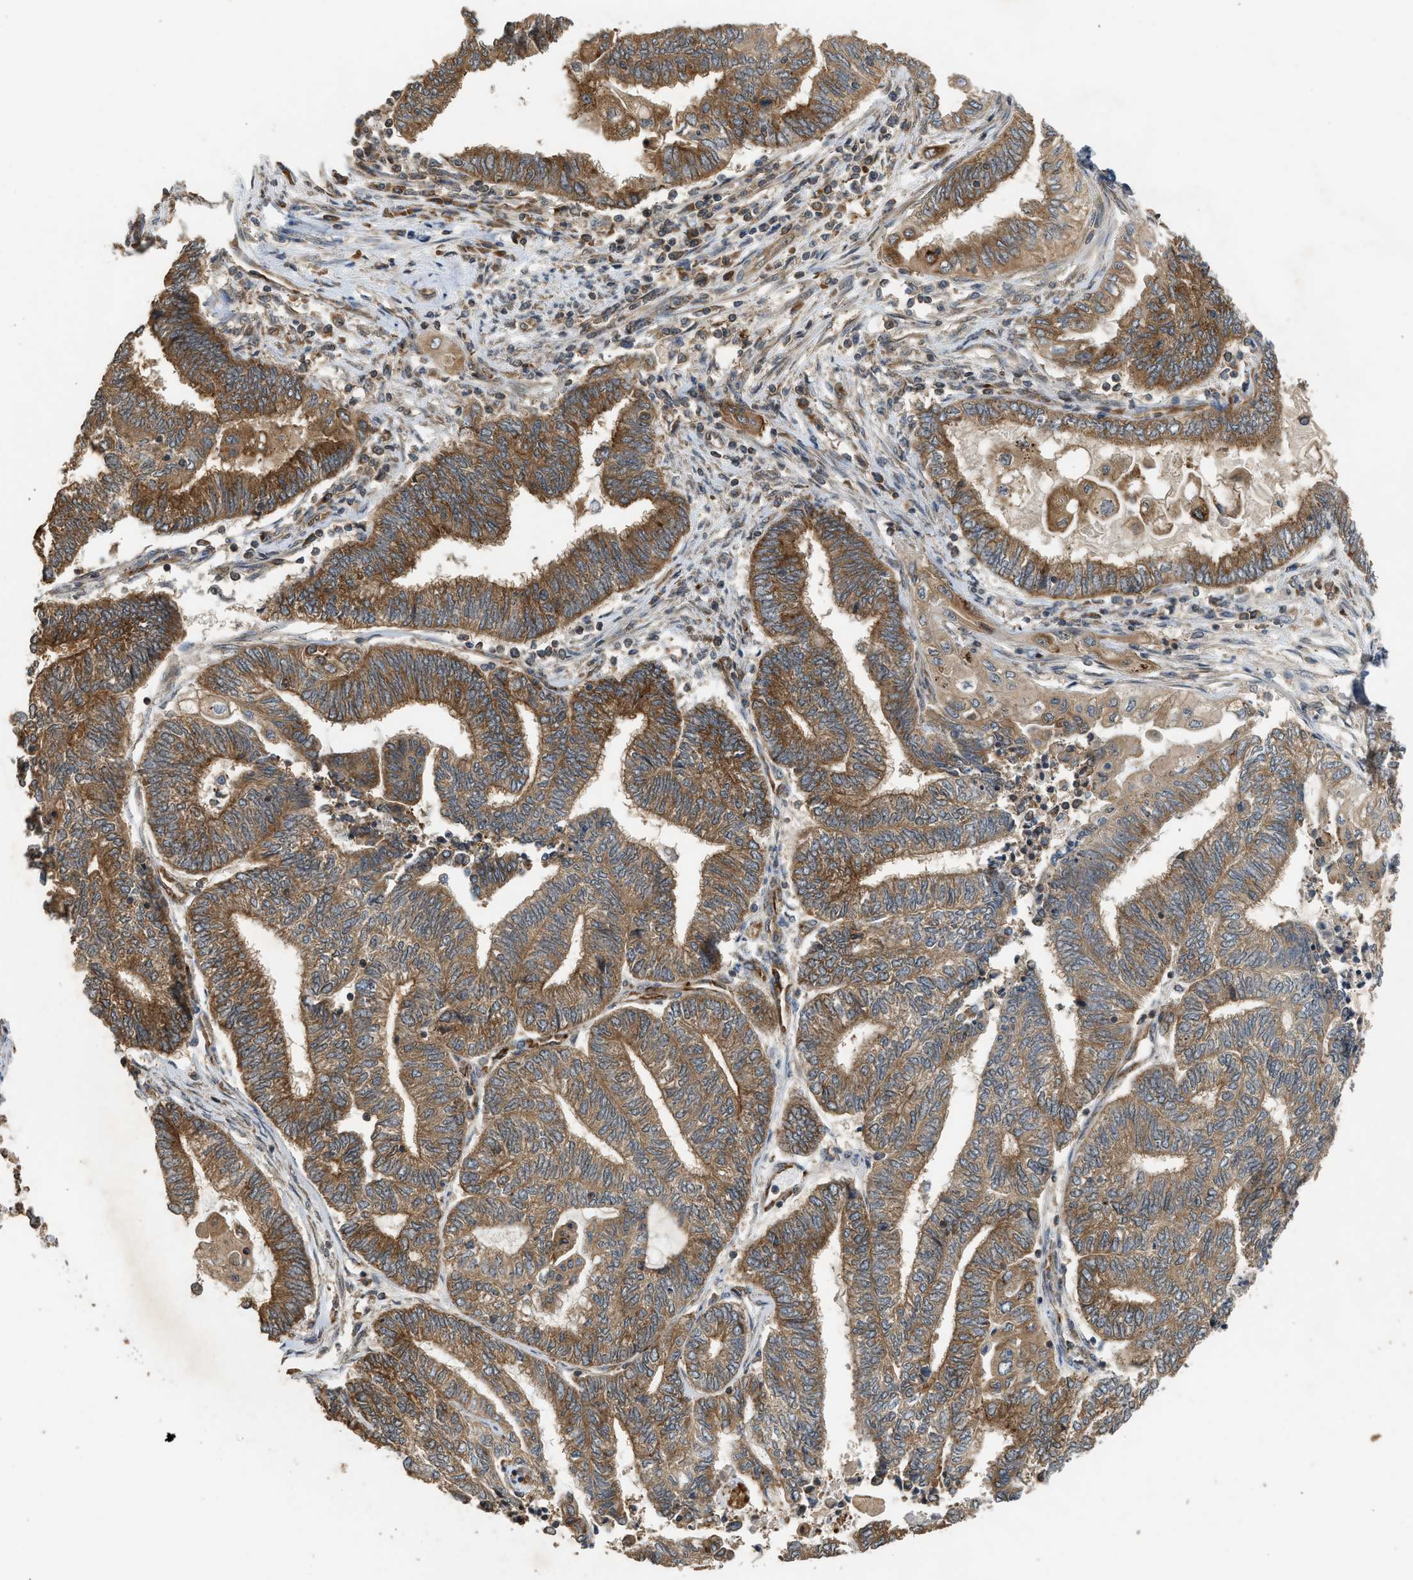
{"staining": {"intensity": "moderate", "quantity": ">75%", "location": "cytoplasmic/membranous"}, "tissue": "endometrial cancer", "cell_type": "Tumor cells", "image_type": "cancer", "snomed": [{"axis": "morphology", "description": "Adenocarcinoma, NOS"}, {"axis": "topography", "description": "Uterus"}, {"axis": "topography", "description": "Endometrium"}], "caption": "Moderate cytoplasmic/membranous staining for a protein is present in approximately >75% of tumor cells of endometrial cancer using immunohistochemistry (IHC).", "gene": "HIP1R", "patient": {"sex": "female", "age": 70}}